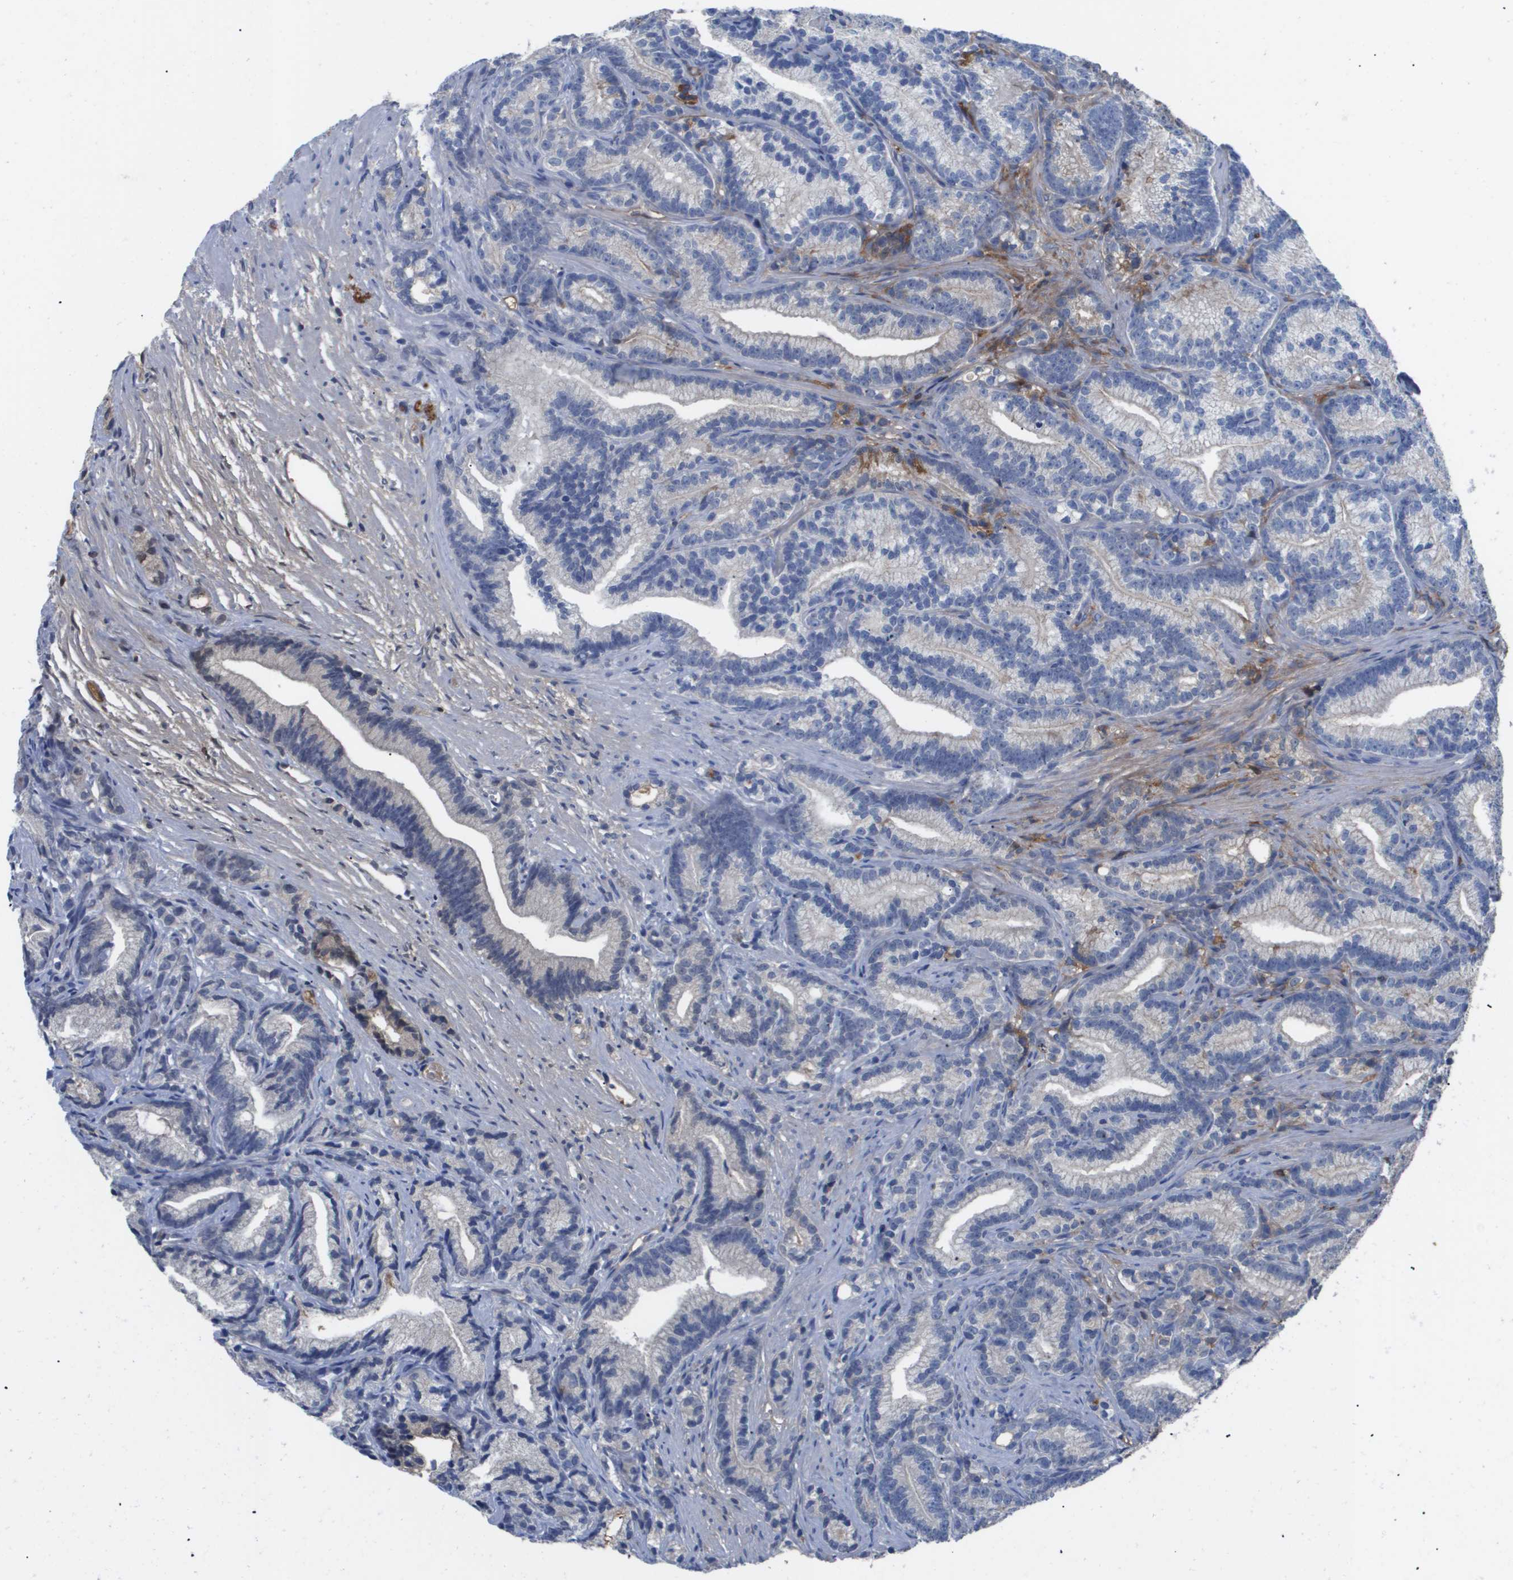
{"staining": {"intensity": "moderate", "quantity": "<25%", "location": "cytoplasmic/membranous"}, "tissue": "prostate cancer", "cell_type": "Tumor cells", "image_type": "cancer", "snomed": [{"axis": "morphology", "description": "Adenocarcinoma, Low grade"}, {"axis": "topography", "description": "Prostate"}], "caption": "Prostate cancer (adenocarcinoma (low-grade)) stained with immunohistochemistry demonstrates moderate cytoplasmic/membranous expression in approximately <25% of tumor cells.", "gene": "SERPINA6", "patient": {"sex": "male", "age": 89}}